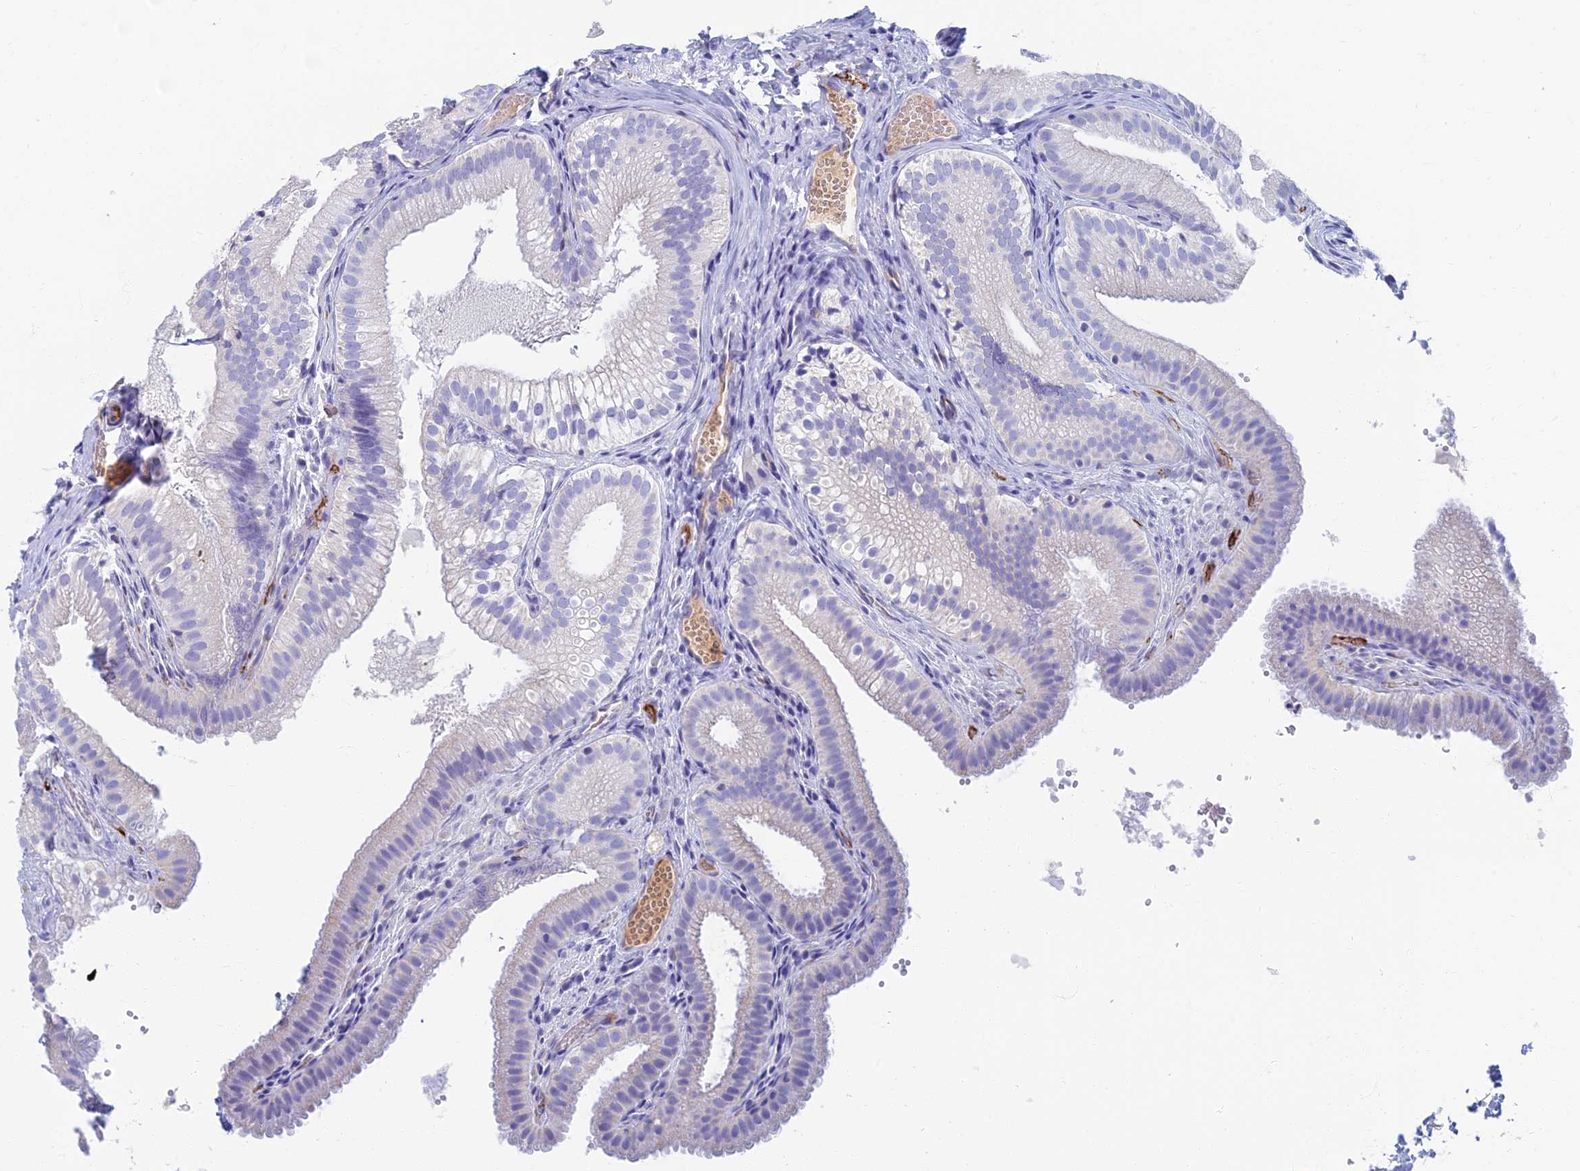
{"staining": {"intensity": "negative", "quantity": "none", "location": "none"}, "tissue": "gallbladder", "cell_type": "Glandular cells", "image_type": "normal", "snomed": [{"axis": "morphology", "description": "Normal tissue, NOS"}, {"axis": "topography", "description": "Gallbladder"}], "caption": "Glandular cells are negative for protein expression in unremarkable human gallbladder. (DAB (3,3'-diaminobenzidine) immunohistochemistry with hematoxylin counter stain).", "gene": "ETFRF1", "patient": {"sex": "female", "age": 30}}